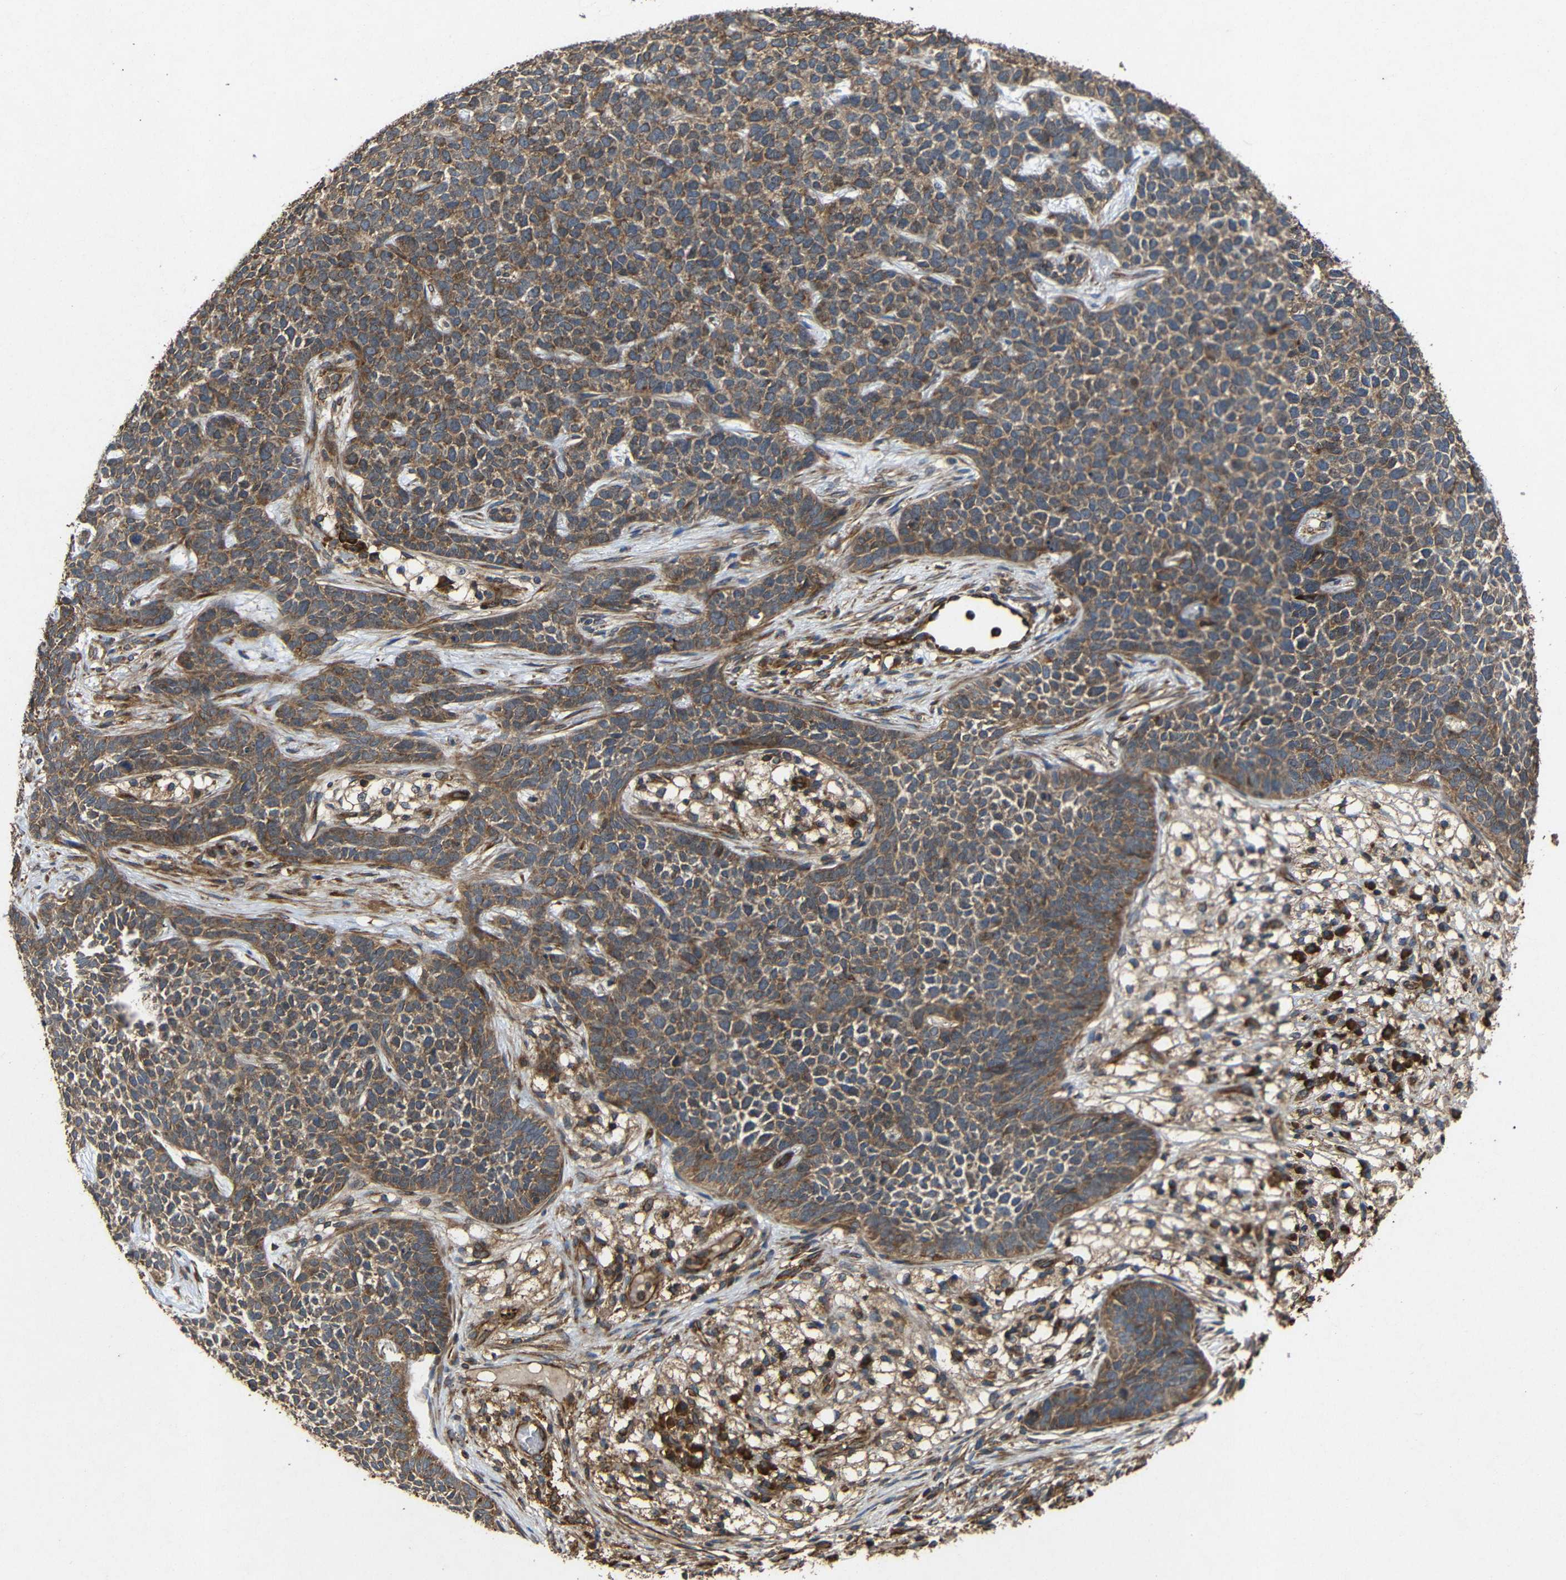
{"staining": {"intensity": "strong", "quantity": ">75%", "location": "cytoplasmic/membranous"}, "tissue": "skin cancer", "cell_type": "Tumor cells", "image_type": "cancer", "snomed": [{"axis": "morphology", "description": "Basal cell carcinoma"}, {"axis": "topography", "description": "Skin"}], "caption": "Human skin basal cell carcinoma stained for a protein (brown) demonstrates strong cytoplasmic/membranous positive staining in approximately >75% of tumor cells.", "gene": "EIF2S1", "patient": {"sex": "female", "age": 84}}